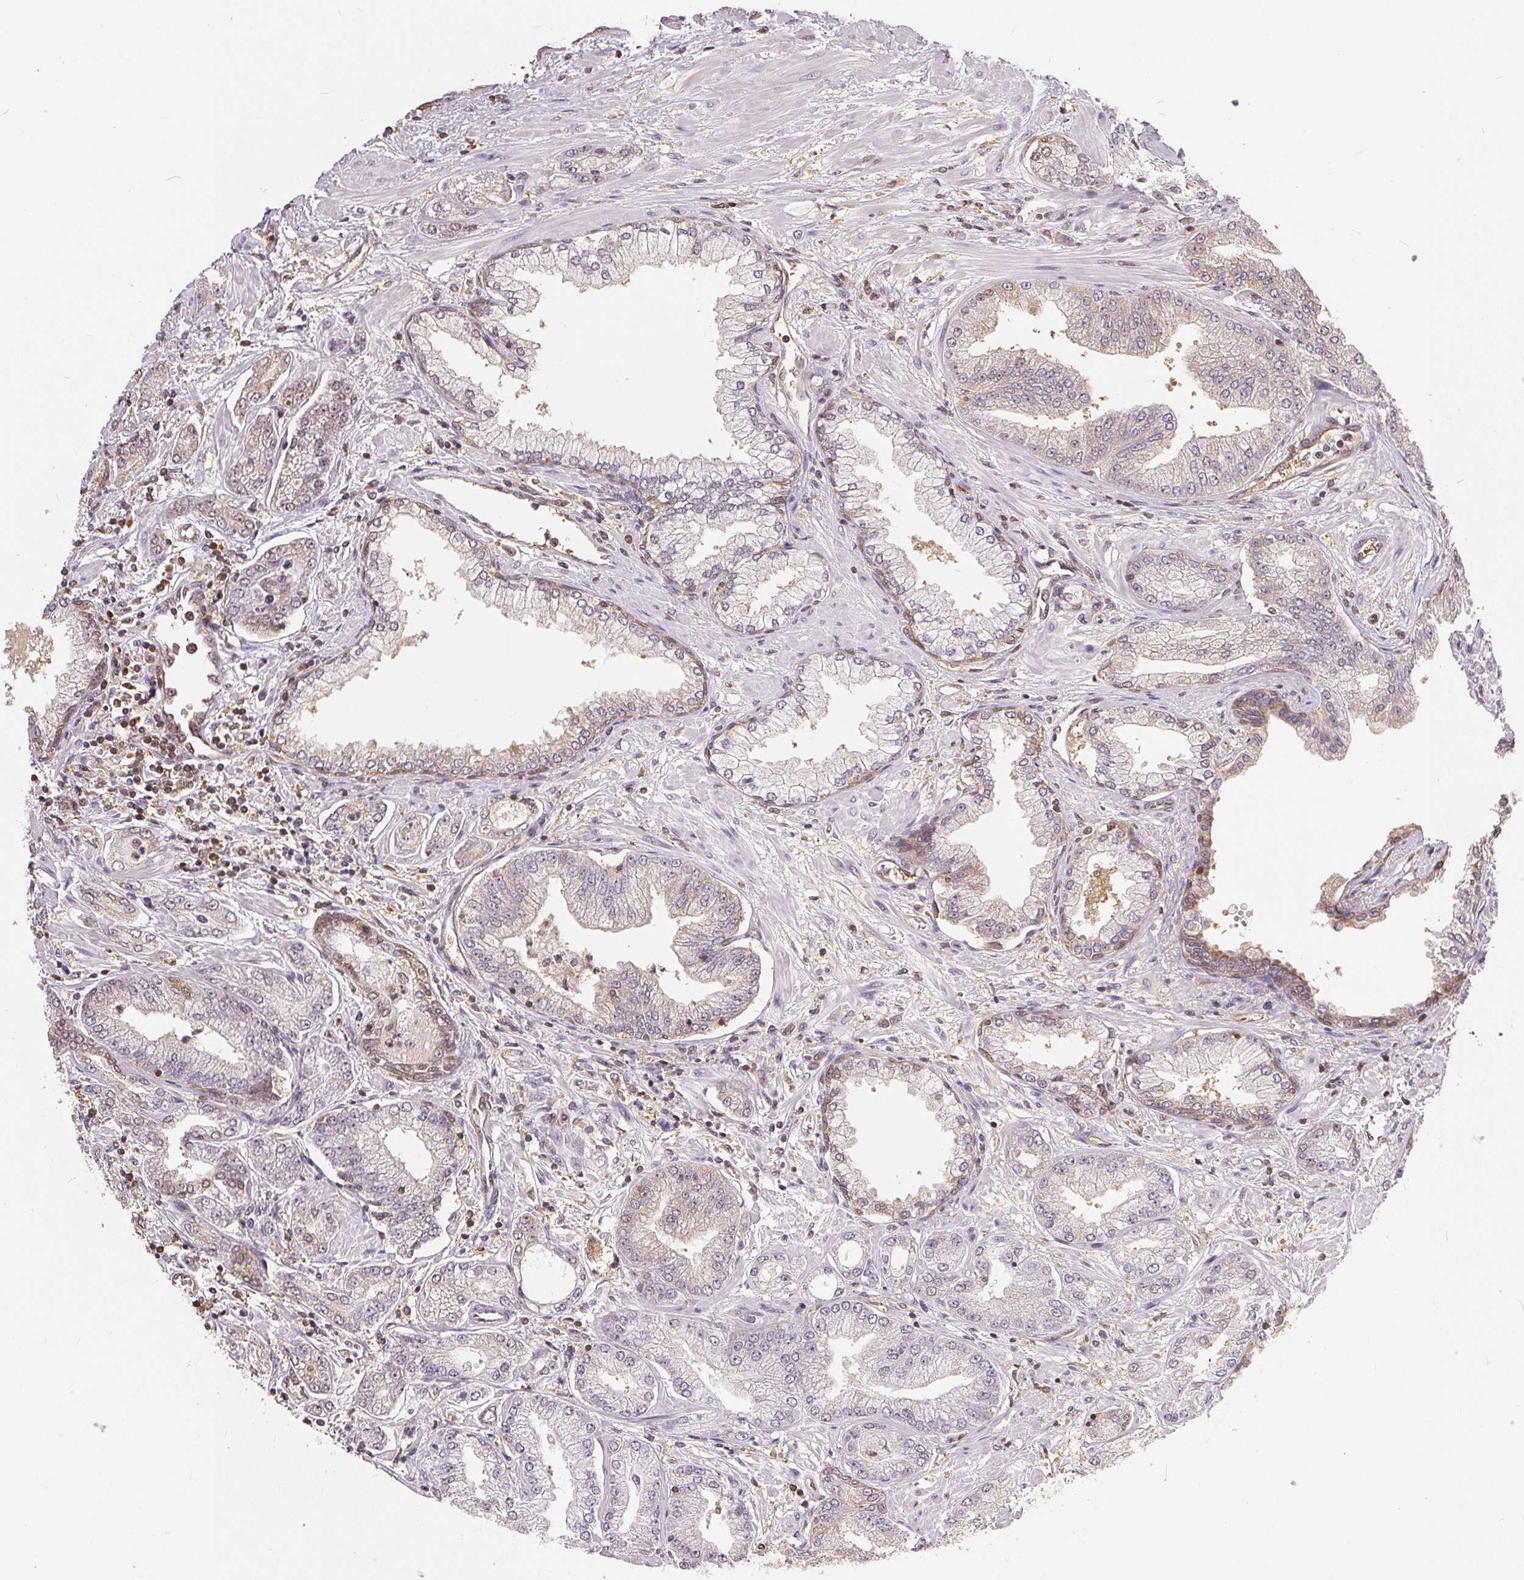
{"staining": {"intensity": "weak", "quantity": "25%-75%", "location": "cytoplasmic/membranous"}, "tissue": "prostate cancer", "cell_type": "Tumor cells", "image_type": "cancer", "snomed": [{"axis": "morphology", "description": "Adenocarcinoma, Low grade"}, {"axis": "topography", "description": "Prostate"}], "caption": "This photomicrograph reveals immunohistochemistry staining of adenocarcinoma (low-grade) (prostate), with low weak cytoplasmic/membranous staining in approximately 25%-75% of tumor cells.", "gene": "BLMH", "patient": {"sex": "male", "age": 55}}